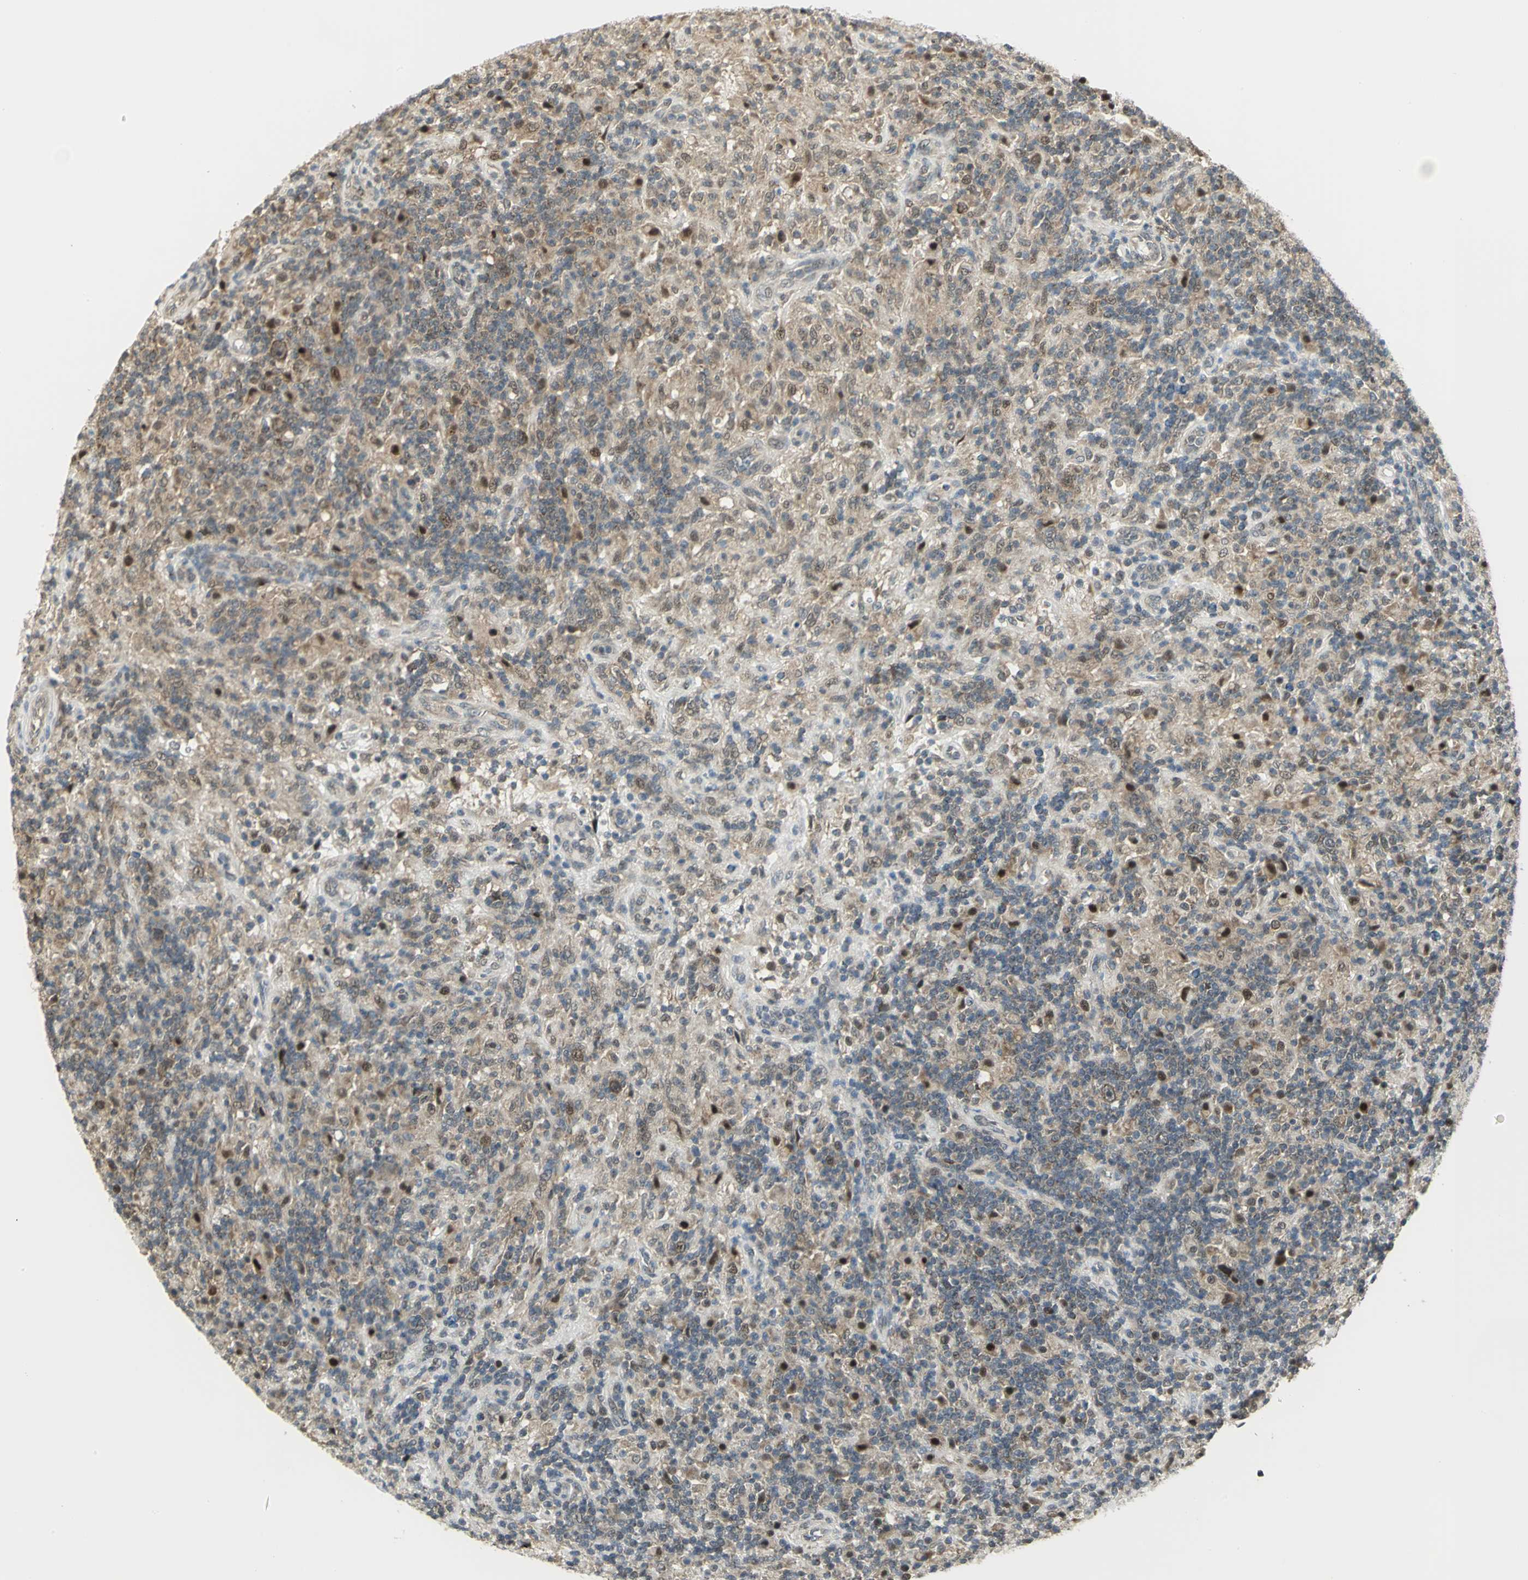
{"staining": {"intensity": "moderate", "quantity": "25%-75%", "location": "cytoplasmic/membranous,nuclear"}, "tissue": "lymphoma", "cell_type": "Tumor cells", "image_type": "cancer", "snomed": [{"axis": "morphology", "description": "Hodgkin's disease, NOS"}, {"axis": "topography", "description": "Lymph node"}], "caption": "A photomicrograph of human lymphoma stained for a protein displays moderate cytoplasmic/membranous and nuclear brown staining in tumor cells.", "gene": "PSMC4", "patient": {"sex": "male", "age": 70}}